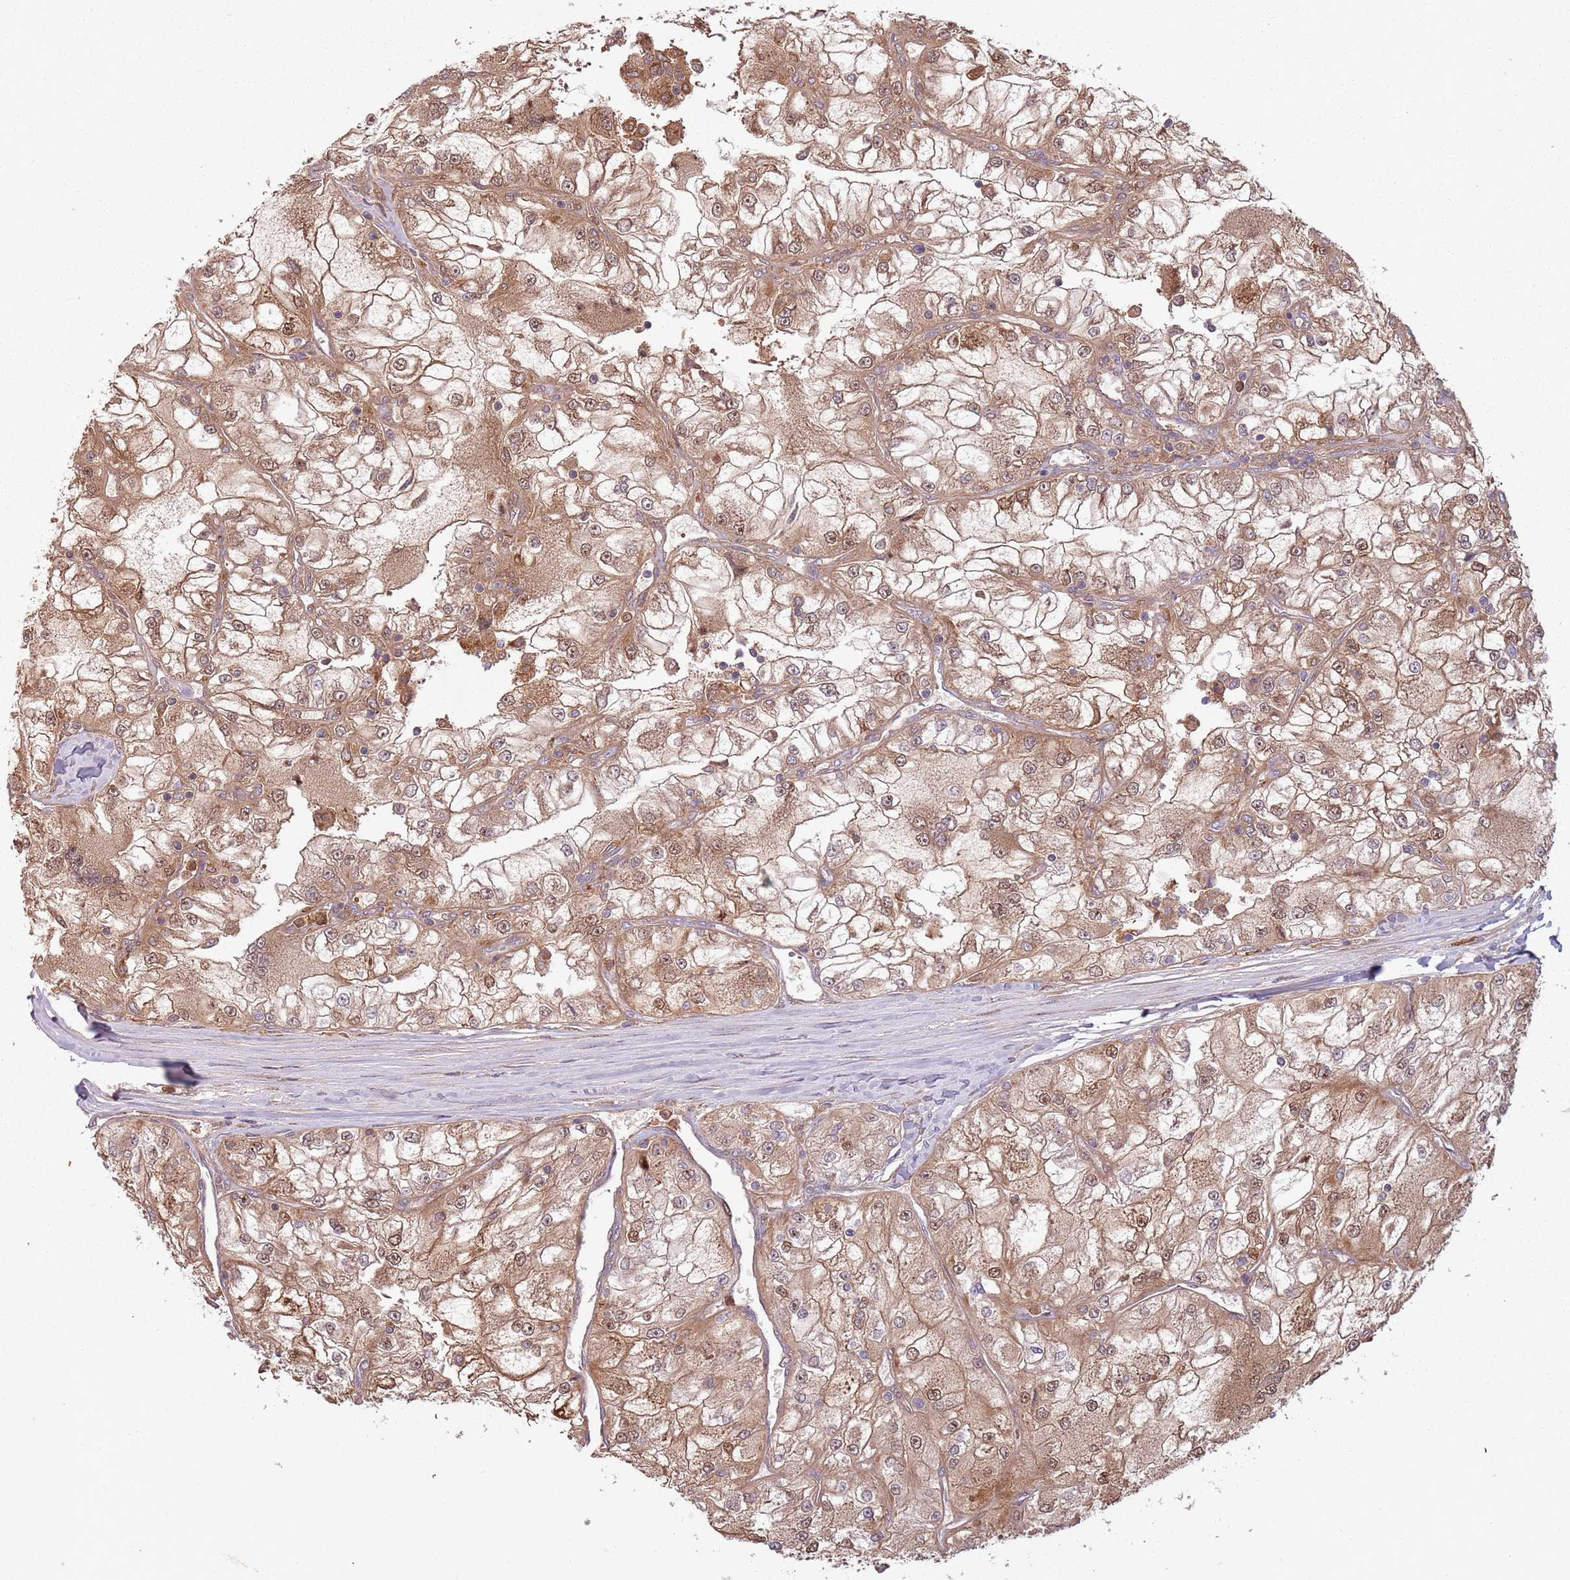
{"staining": {"intensity": "moderate", "quantity": ">75%", "location": "cytoplasmic/membranous,nuclear"}, "tissue": "renal cancer", "cell_type": "Tumor cells", "image_type": "cancer", "snomed": [{"axis": "morphology", "description": "Adenocarcinoma, NOS"}, {"axis": "topography", "description": "Kidney"}], "caption": "The immunohistochemical stain highlights moderate cytoplasmic/membranous and nuclear positivity in tumor cells of renal adenocarcinoma tissue.", "gene": "NADK", "patient": {"sex": "female", "age": 72}}